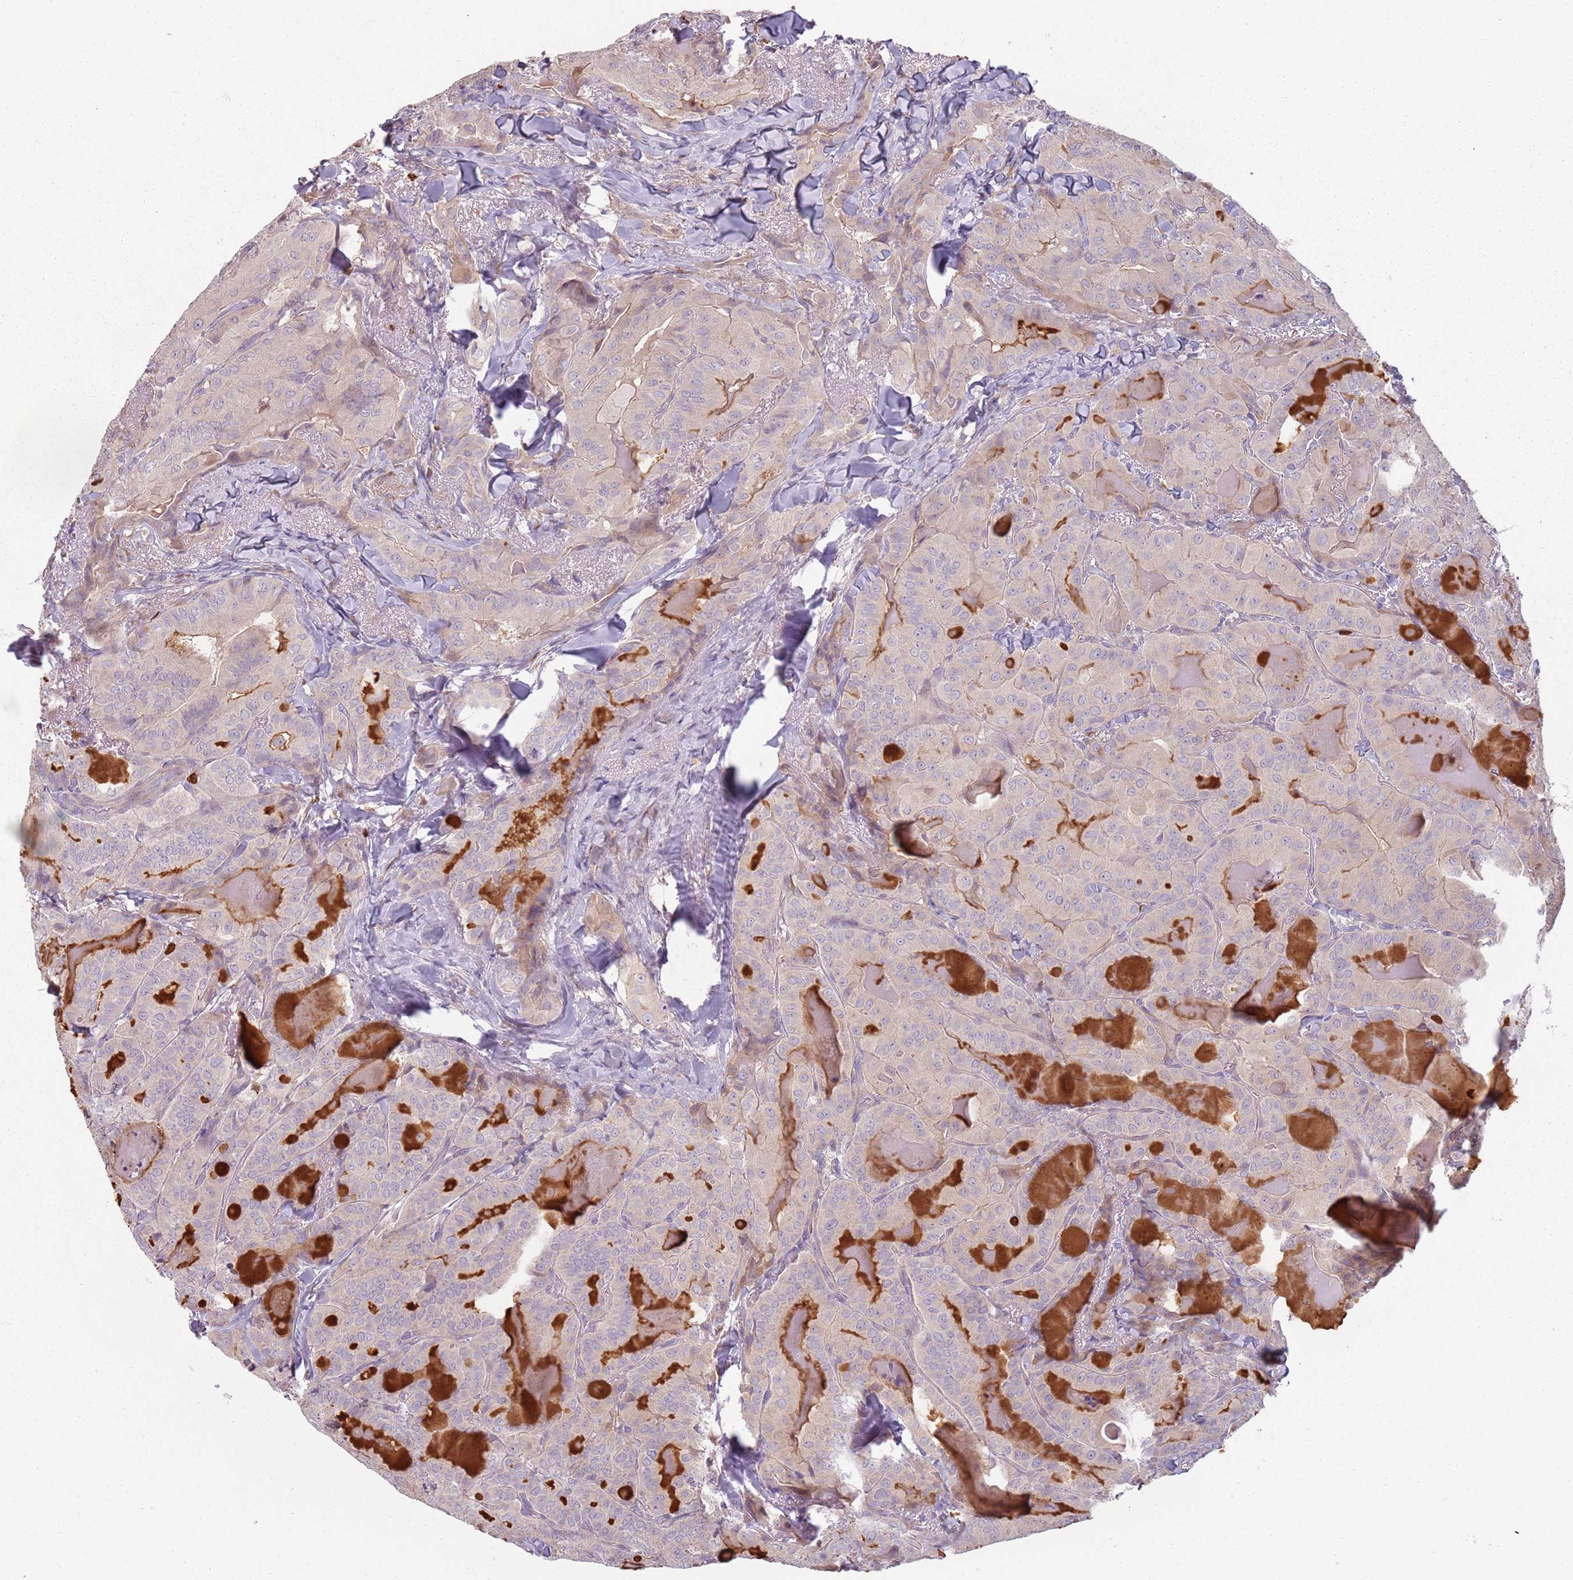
{"staining": {"intensity": "negative", "quantity": "none", "location": "none"}, "tissue": "thyroid cancer", "cell_type": "Tumor cells", "image_type": "cancer", "snomed": [{"axis": "morphology", "description": "Papillary adenocarcinoma, NOS"}, {"axis": "topography", "description": "Thyroid gland"}], "caption": "Tumor cells show no significant protein expression in thyroid papillary adenocarcinoma. Brightfield microscopy of immunohistochemistry stained with DAB (brown) and hematoxylin (blue), captured at high magnification.", "gene": "SPAG4", "patient": {"sex": "female", "age": 68}}